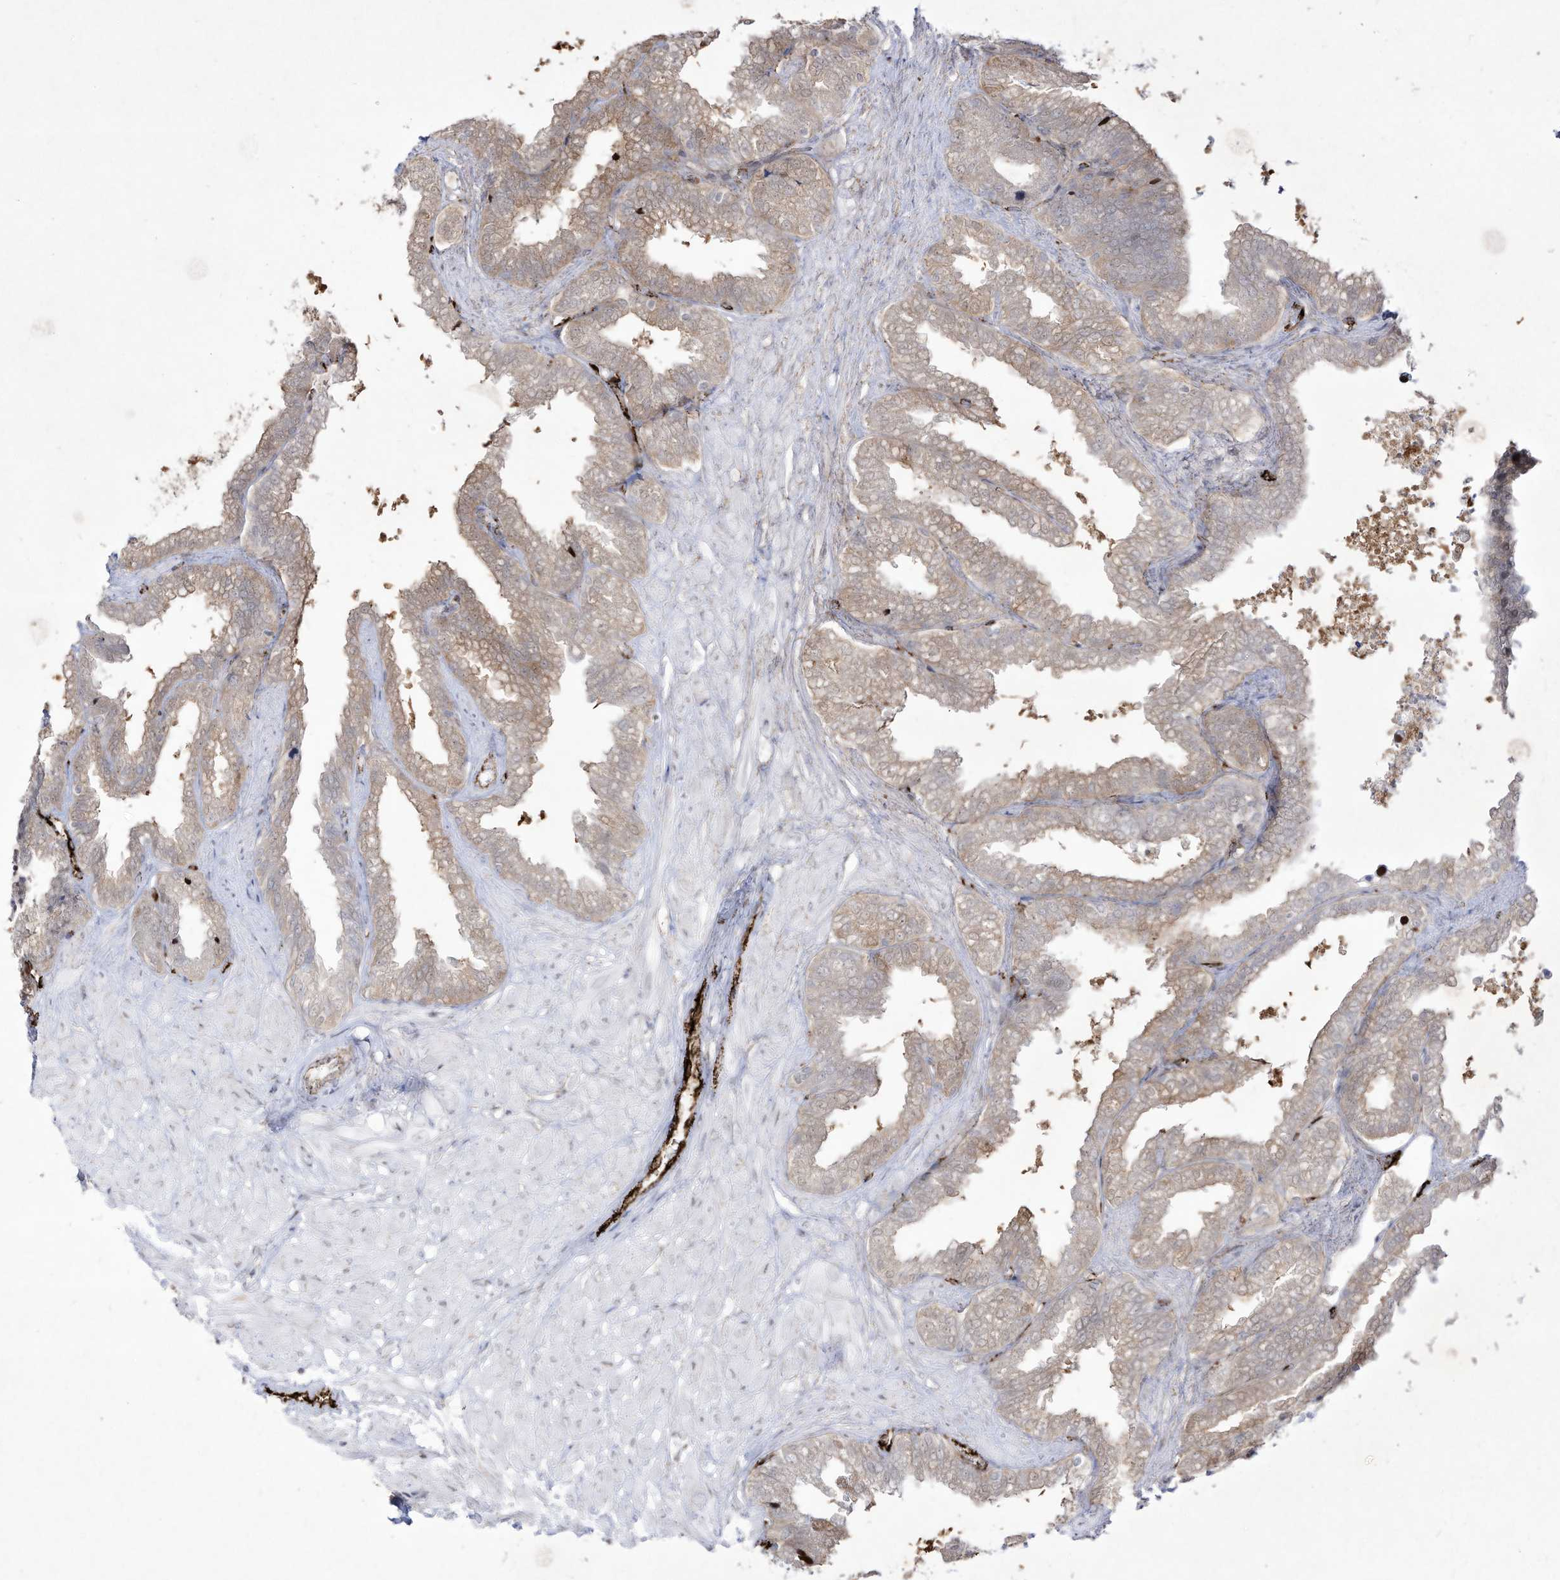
{"staining": {"intensity": "moderate", "quantity": "25%-75%", "location": "cytoplasmic/membranous"}, "tissue": "seminal vesicle", "cell_type": "Glandular cells", "image_type": "normal", "snomed": [{"axis": "morphology", "description": "Normal tissue, NOS"}, {"axis": "topography", "description": "Seminal veicle"}], "caption": "Glandular cells display moderate cytoplasmic/membranous staining in about 25%-75% of cells in normal seminal vesicle.", "gene": "ZGRF1", "patient": {"sex": "male", "age": 46}}